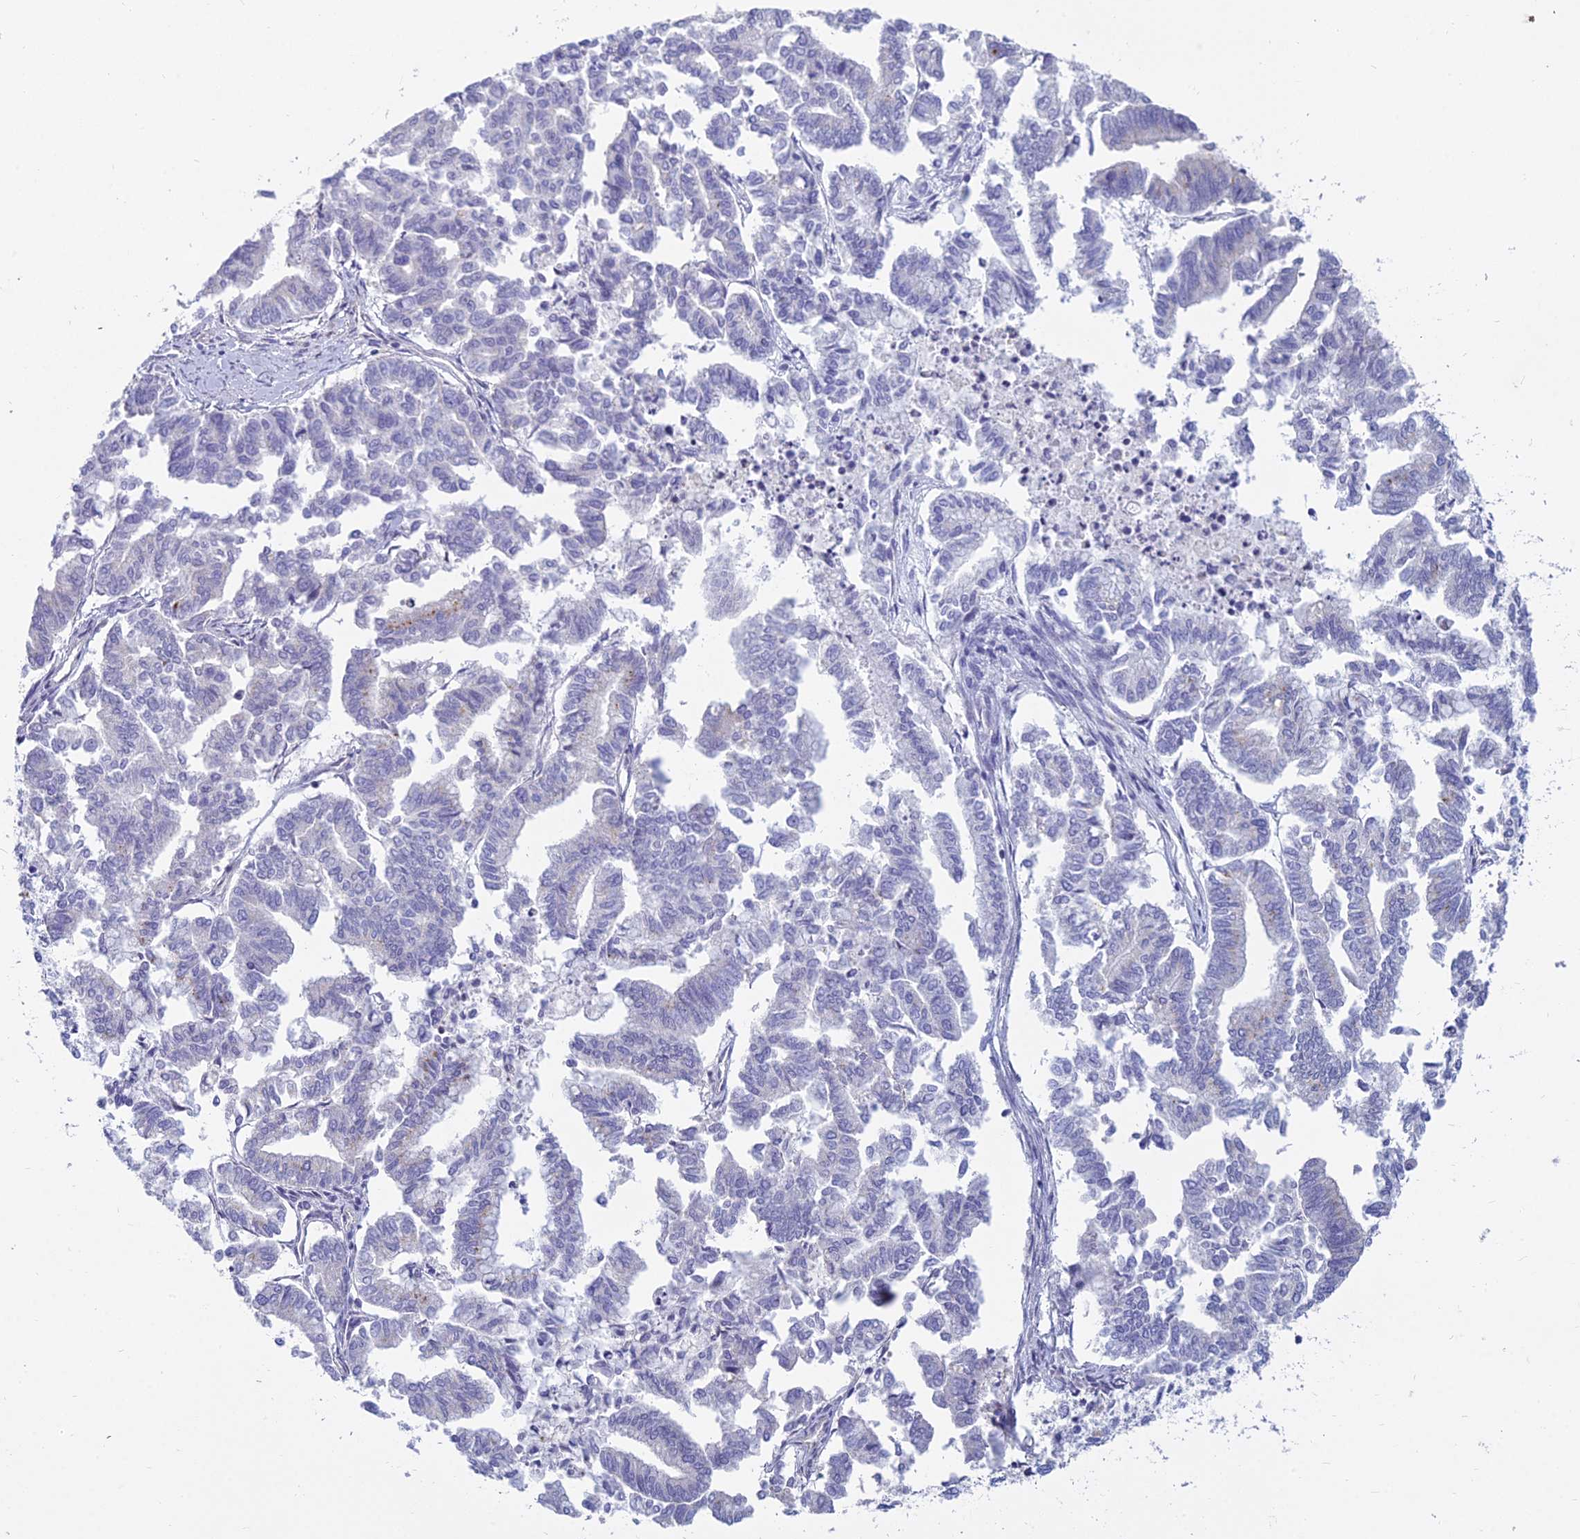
{"staining": {"intensity": "negative", "quantity": "none", "location": "none"}, "tissue": "endometrial cancer", "cell_type": "Tumor cells", "image_type": "cancer", "snomed": [{"axis": "morphology", "description": "Adenocarcinoma, NOS"}, {"axis": "topography", "description": "Endometrium"}], "caption": "Immunohistochemistry photomicrograph of endometrial cancer (adenocarcinoma) stained for a protein (brown), which reveals no staining in tumor cells. (DAB (3,3'-diaminobenzidine) IHC visualized using brightfield microscopy, high magnification).", "gene": "SMIM24", "patient": {"sex": "female", "age": 79}}